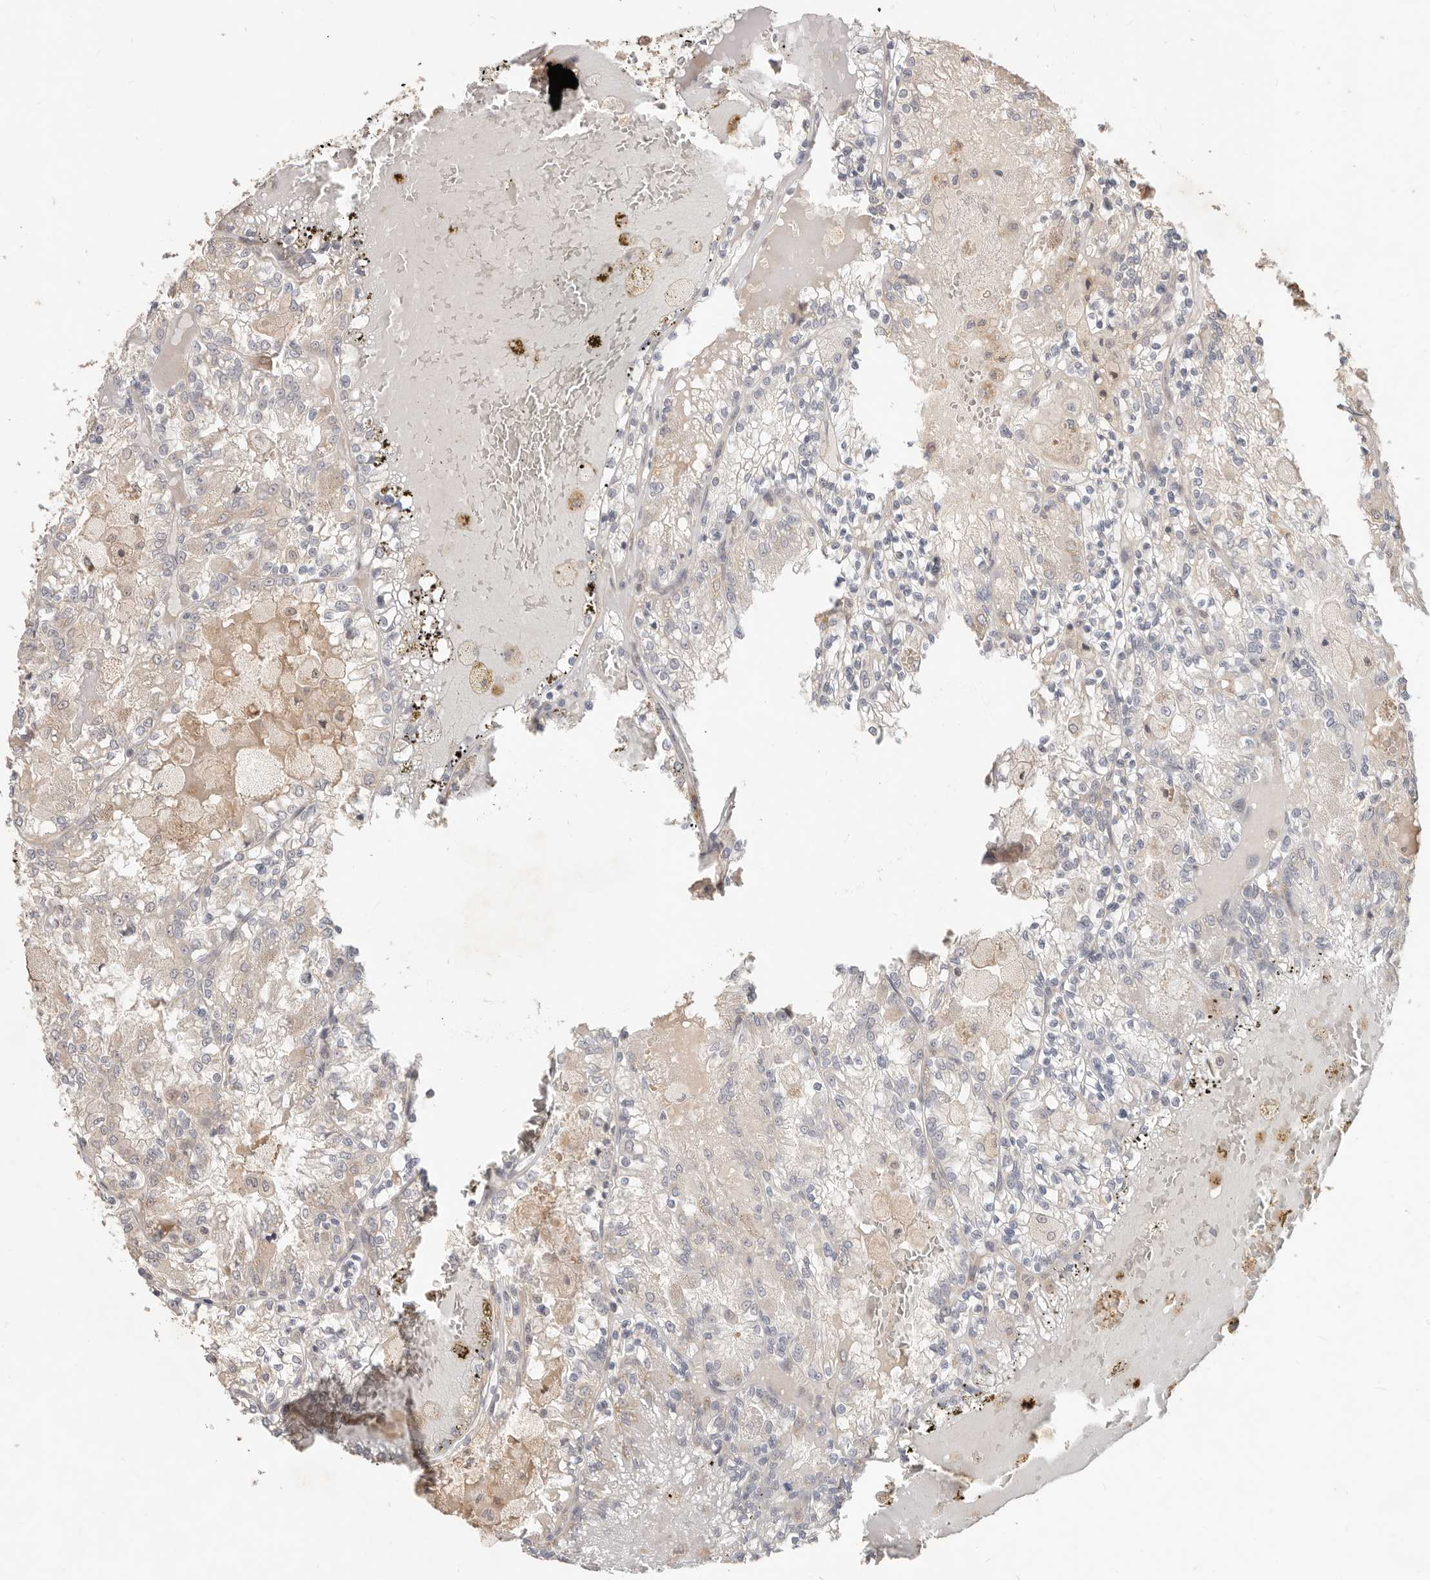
{"staining": {"intensity": "negative", "quantity": "none", "location": "none"}, "tissue": "renal cancer", "cell_type": "Tumor cells", "image_type": "cancer", "snomed": [{"axis": "morphology", "description": "Adenocarcinoma, NOS"}, {"axis": "topography", "description": "Kidney"}], "caption": "Renal cancer (adenocarcinoma) was stained to show a protein in brown. There is no significant positivity in tumor cells.", "gene": "MTFR2", "patient": {"sex": "female", "age": 56}}